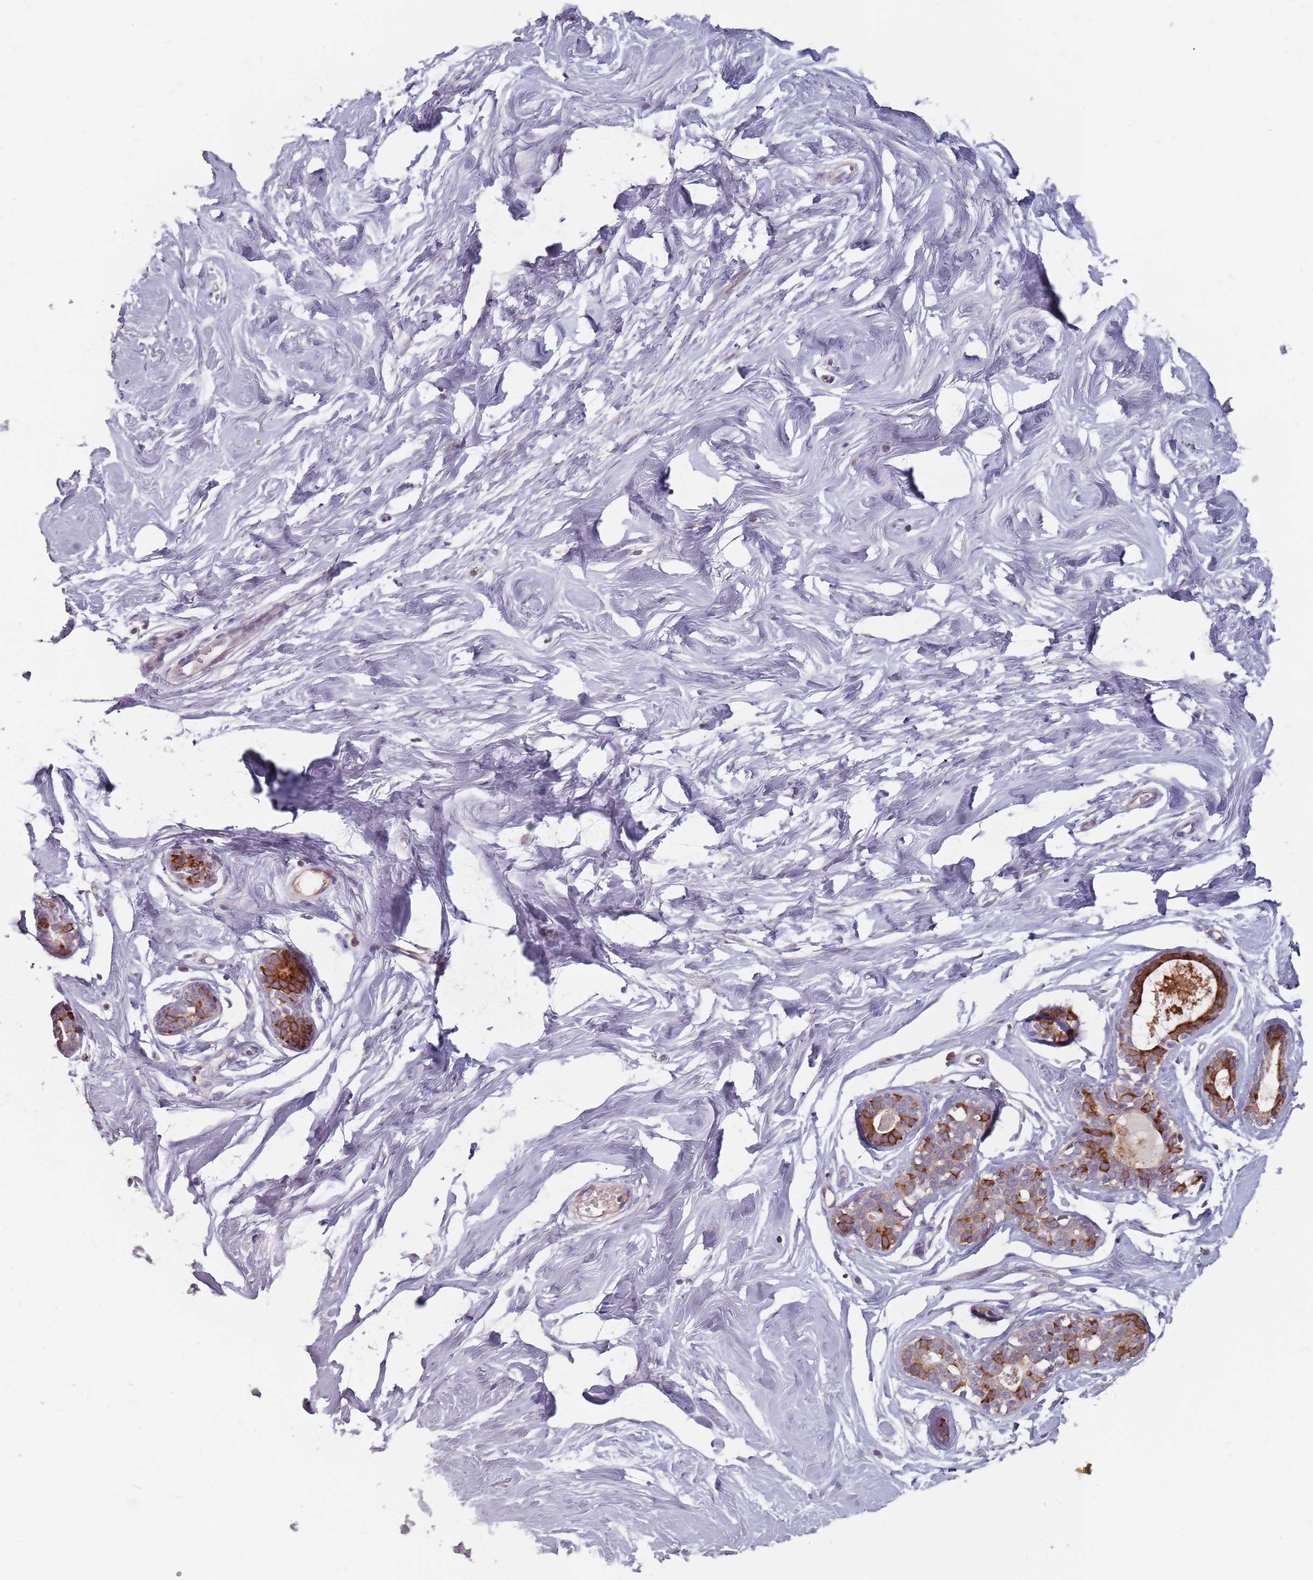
{"staining": {"intensity": "negative", "quantity": "none", "location": "none"}, "tissue": "breast", "cell_type": "Adipocytes", "image_type": "normal", "snomed": [{"axis": "morphology", "description": "Normal tissue, NOS"}, {"axis": "morphology", "description": "Adenoma, NOS"}, {"axis": "topography", "description": "Breast"}], "caption": "Breast stained for a protein using IHC shows no expression adipocytes.", "gene": "ADAL", "patient": {"sex": "female", "age": 23}}